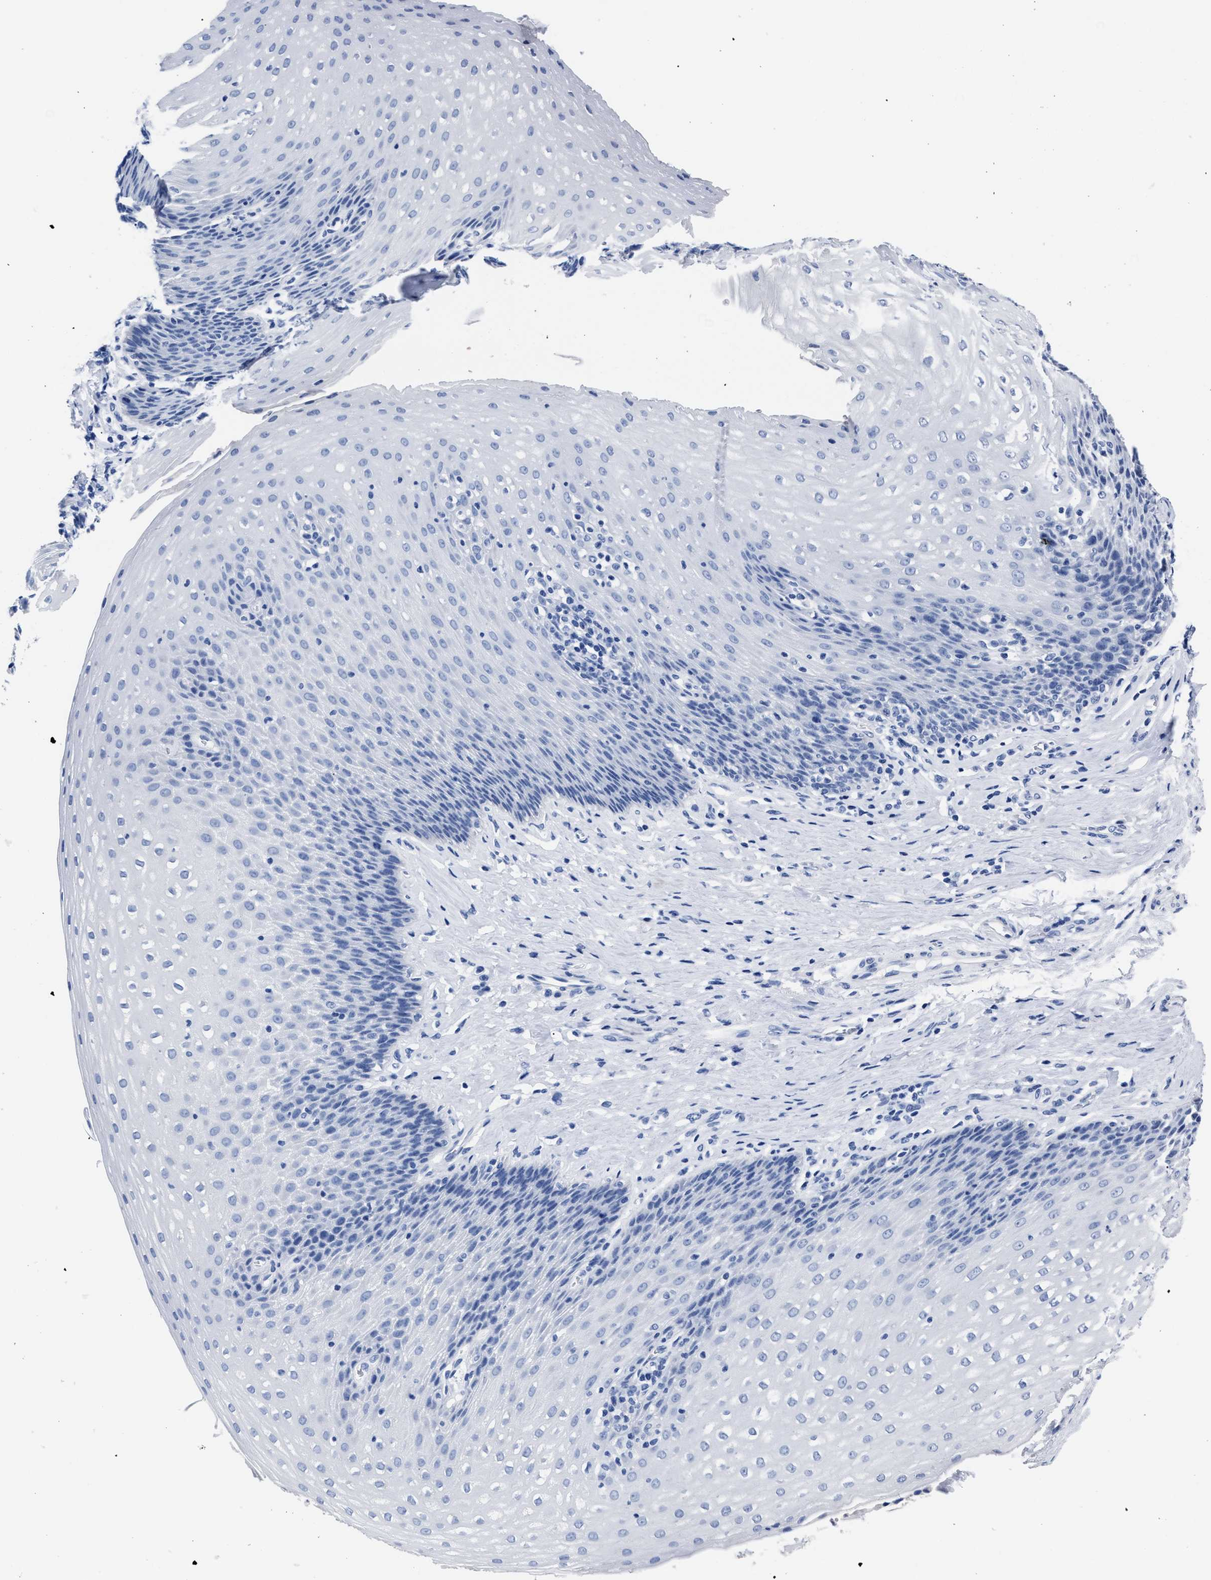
{"staining": {"intensity": "negative", "quantity": "none", "location": "none"}, "tissue": "esophagus", "cell_type": "Squamous epithelial cells", "image_type": "normal", "snomed": [{"axis": "morphology", "description": "Normal tissue, NOS"}, {"axis": "topography", "description": "Esophagus"}], "caption": "A high-resolution micrograph shows immunohistochemistry staining of unremarkable esophagus, which shows no significant expression in squamous epithelial cells. The staining was performed using DAB (3,3'-diaminobenzidine) to visualize the protein expression in brown, while the nuclei were stained in blue with hematoxylin (Magnification: 20x).", "gene": "ALPG", "patient": {"sex": "female", "age": 61}}